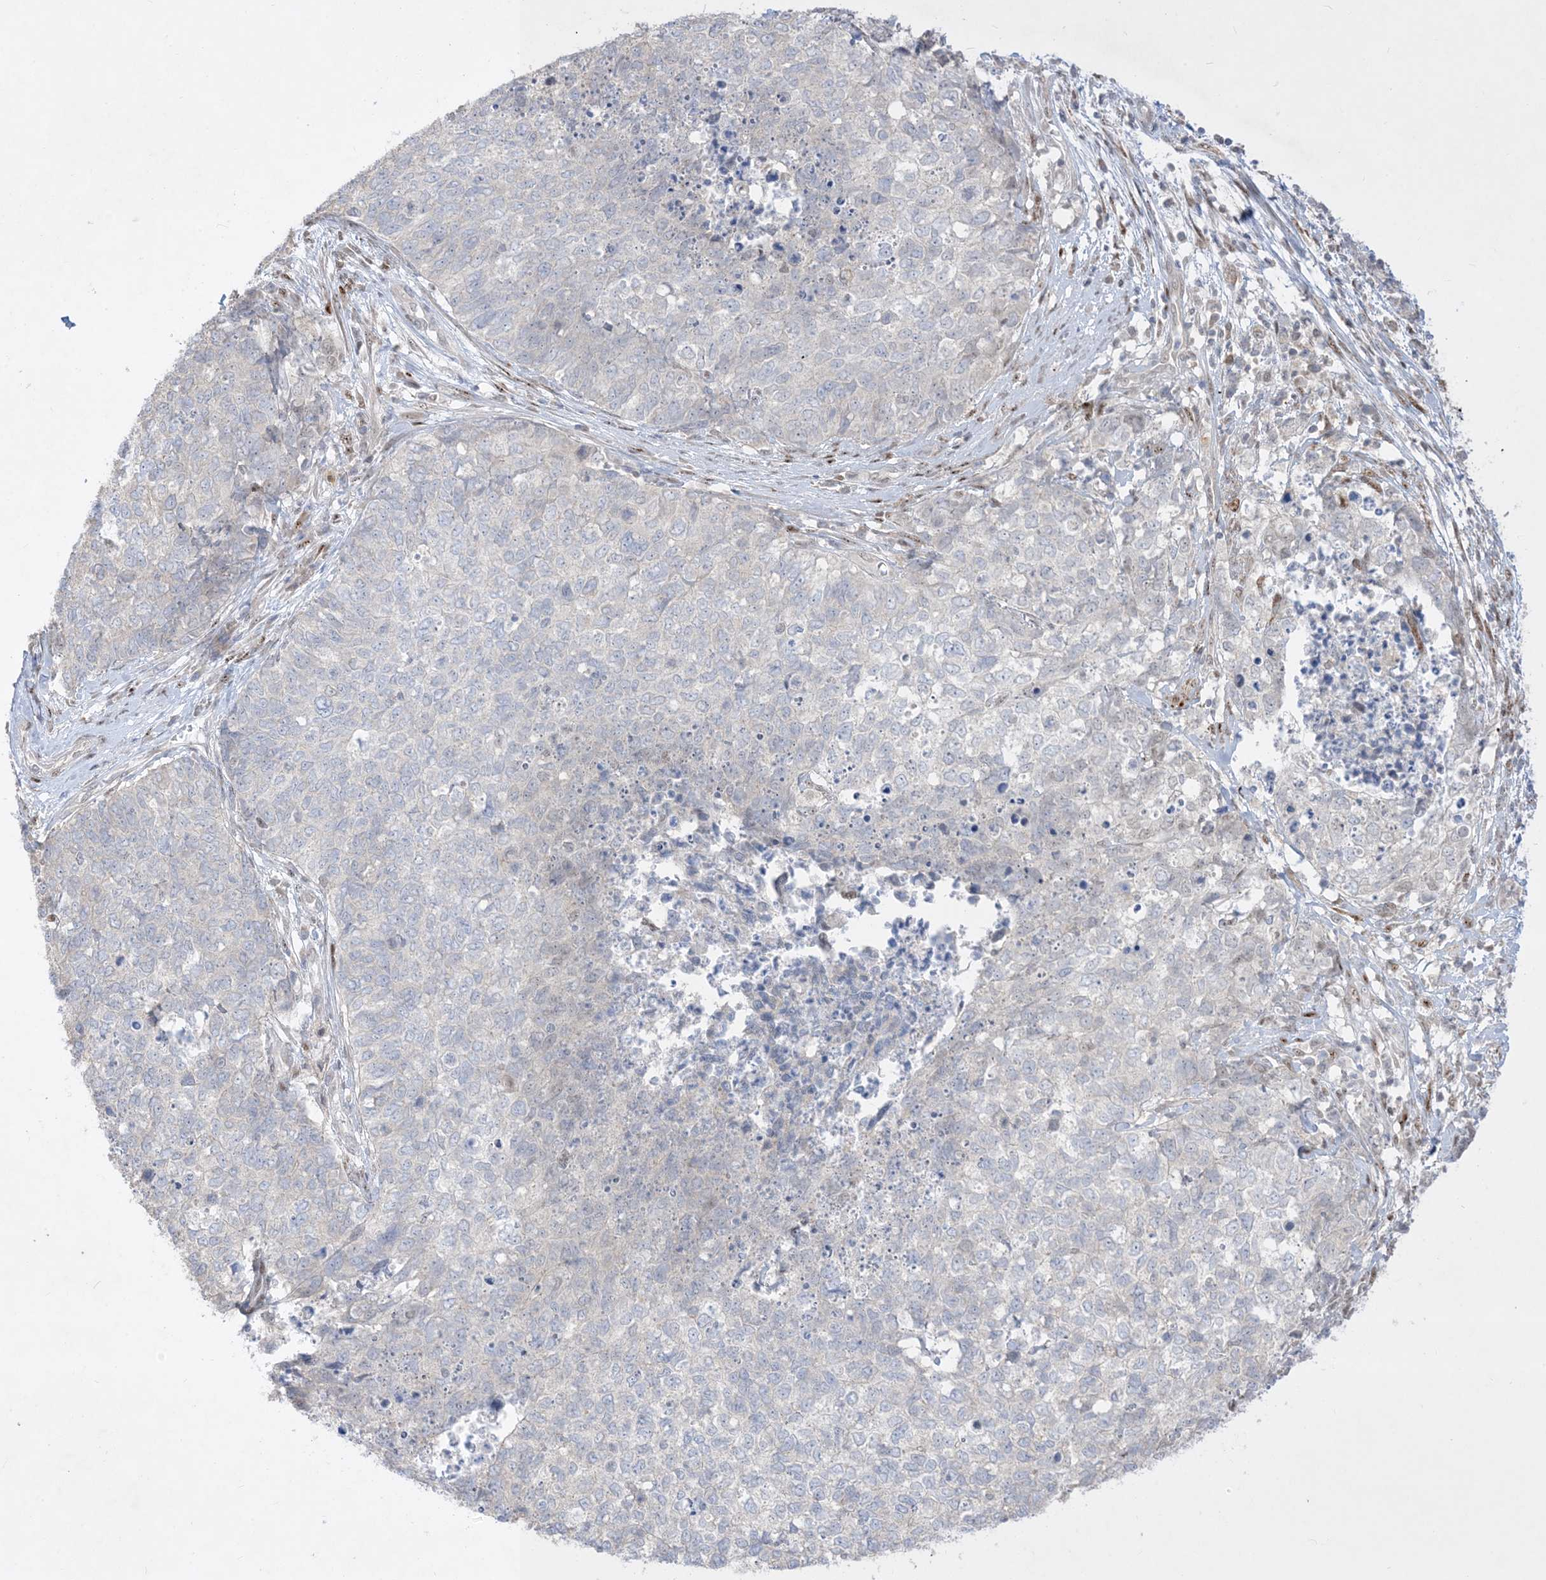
{"staining": {"intensity": "negative", "quantity": "none", "location": "none"}, "tissue": "cervical cancer", "cell_type": "Tumor cells", "image_type": "cancer", "snomed": [{"axis": "morphology", "description": "Squamous cell carcinoma, NOS"}, {"axis": "topography", "description": "Cervix"}], "caption": "Tumor cells show no significant staining in cervical squamous cell carcinoma.", "gene": "BHLHE40", "patient": {"sex": "female", "age": 63}}